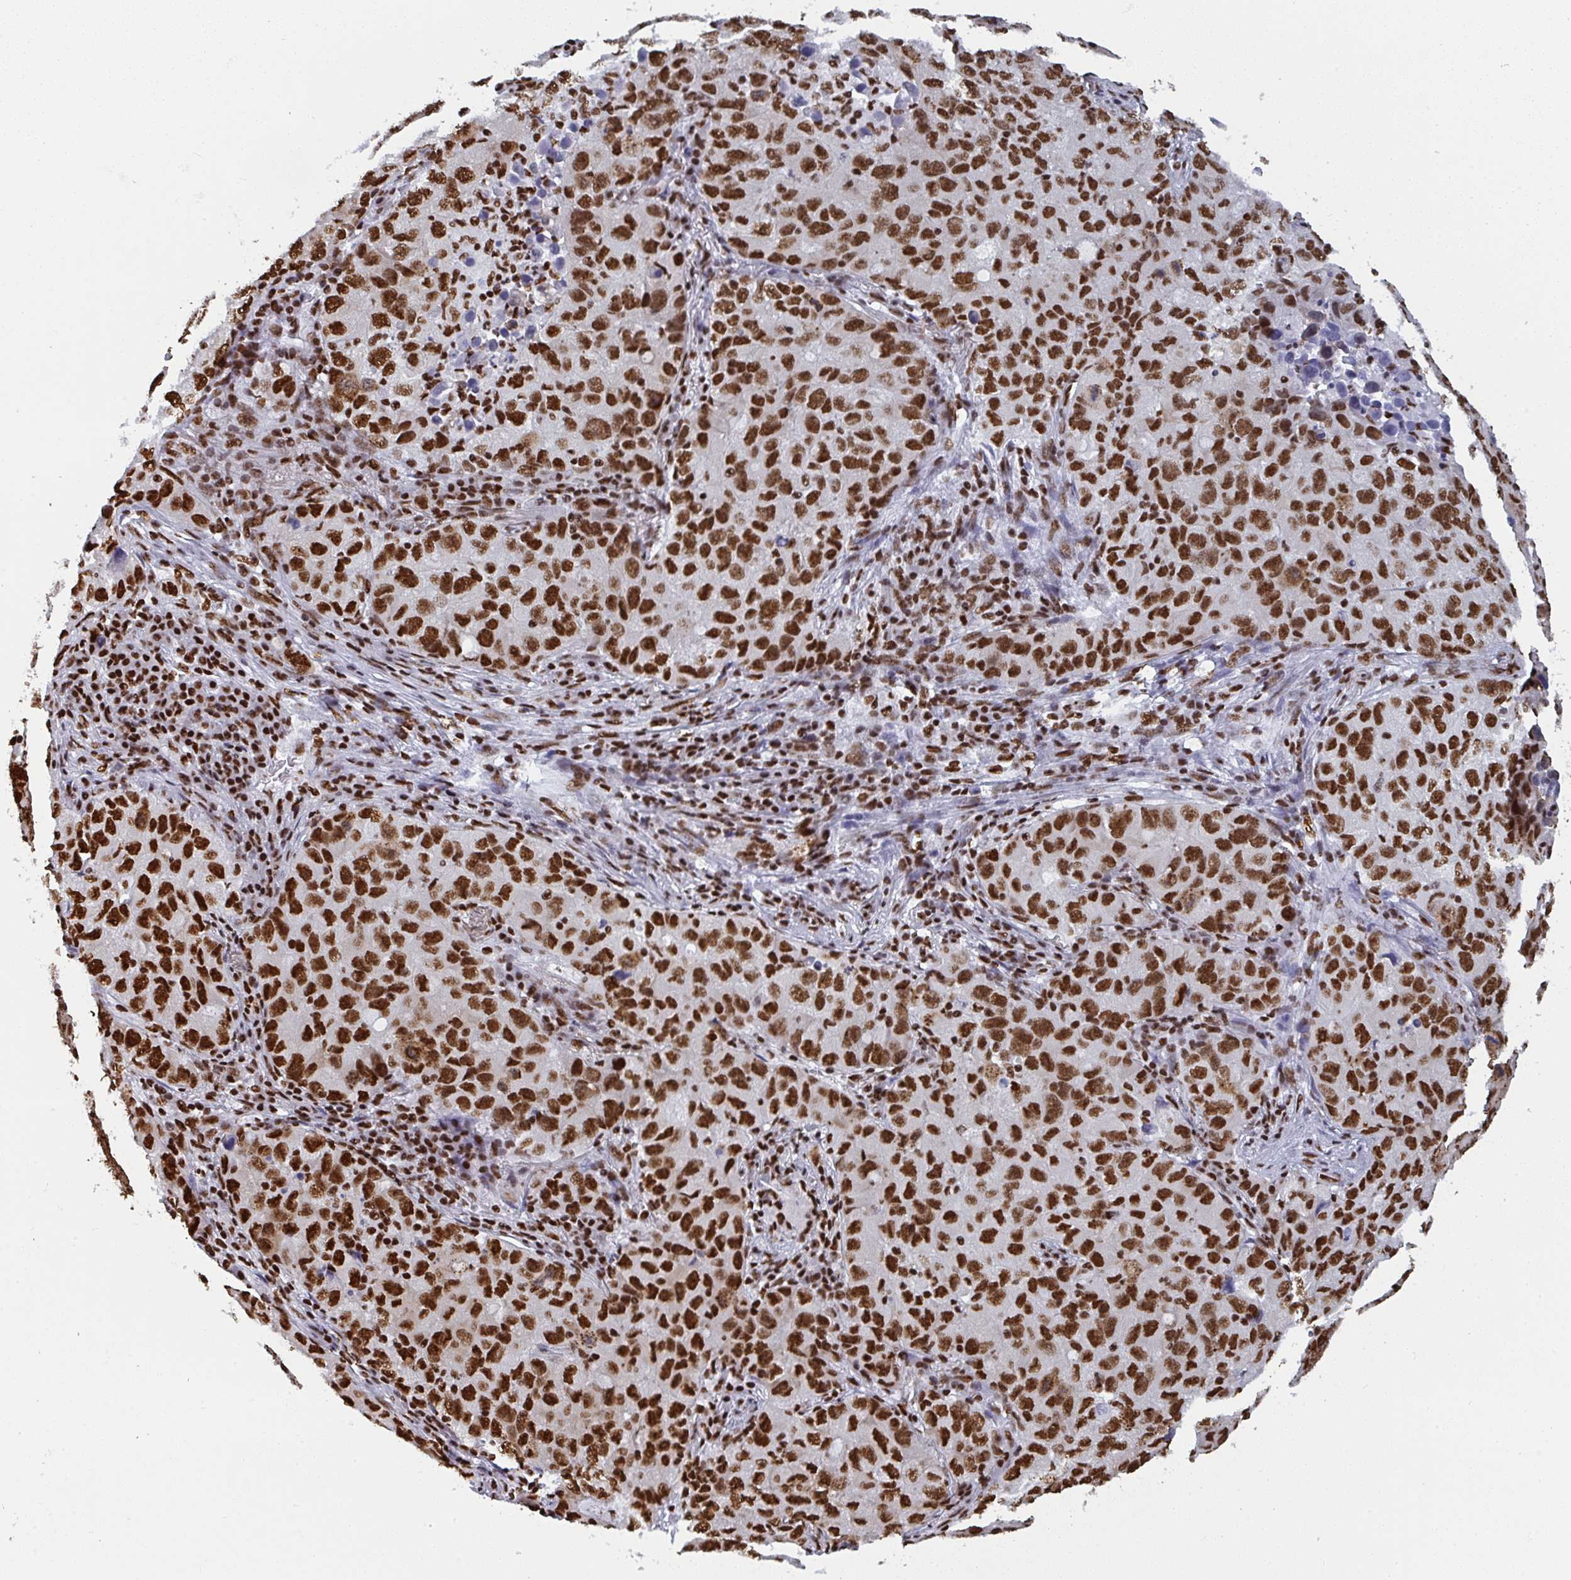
{"staining": {"intensity": "strong", "quantity": ">75%", "location": "nuclear"}, "tissue": "lung cancer", "cell_type": "Tumor cells", "image_type": "cancer", "snomed": [{"axis": "morphology", "description": "Normal morphology"}, {"axis": "morphology", "description": "Adenocarcinoma, NOS"}, {"axis": "topography", "description": "Lymph node"}, {"axis": "topography", "description": "Lung"}], "caption": "Immunohistochemistry (IHC) micrograph of human adenocarcinoma (lung) stained for a protein (brown), which demonstrates high levels of strong nuclear expression in approximately >75% of tumor cells.", "gene": "GAR1", "patient": {"sex": "female", "age": 51}}